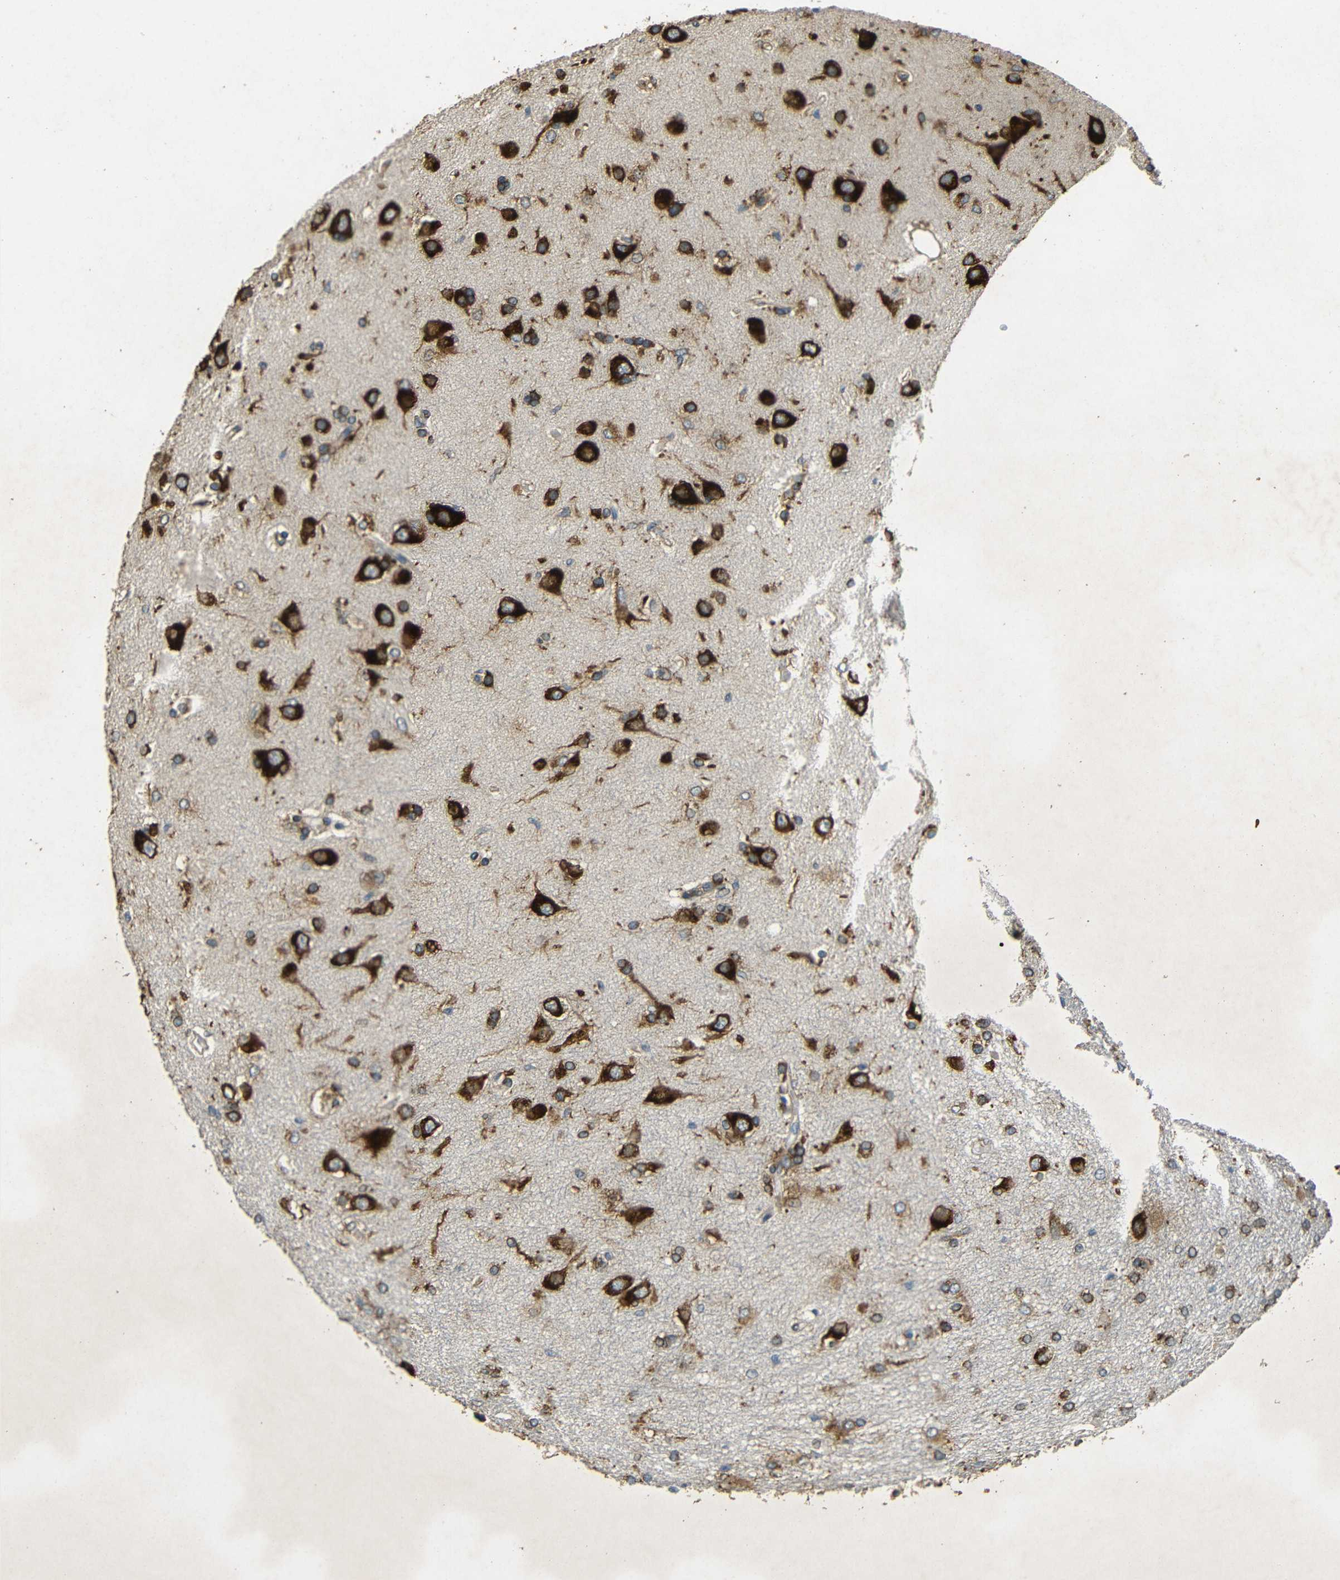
{"staining": {"intensity": "strong", "quantity": ">75%", "location": "cytoplasmic/membranous"}, "tissue": "glioma", "cell_type": "Tumor cells", "image_type": "cancer", "snomed": [{"axis": "morphology", "description": "Glioma, malignant, High grade"}, {"axis": "topography", "description": "Brain"}], "caption": "IHC (DAB (3,3'-diaminobenzidine)) staining of human glioma shows strong cytoplasmic/membranous protein positivity in approximately >75% of tumor cells.", "gene": "BTF3", "patient": {"sex": "female", "age": 59}}